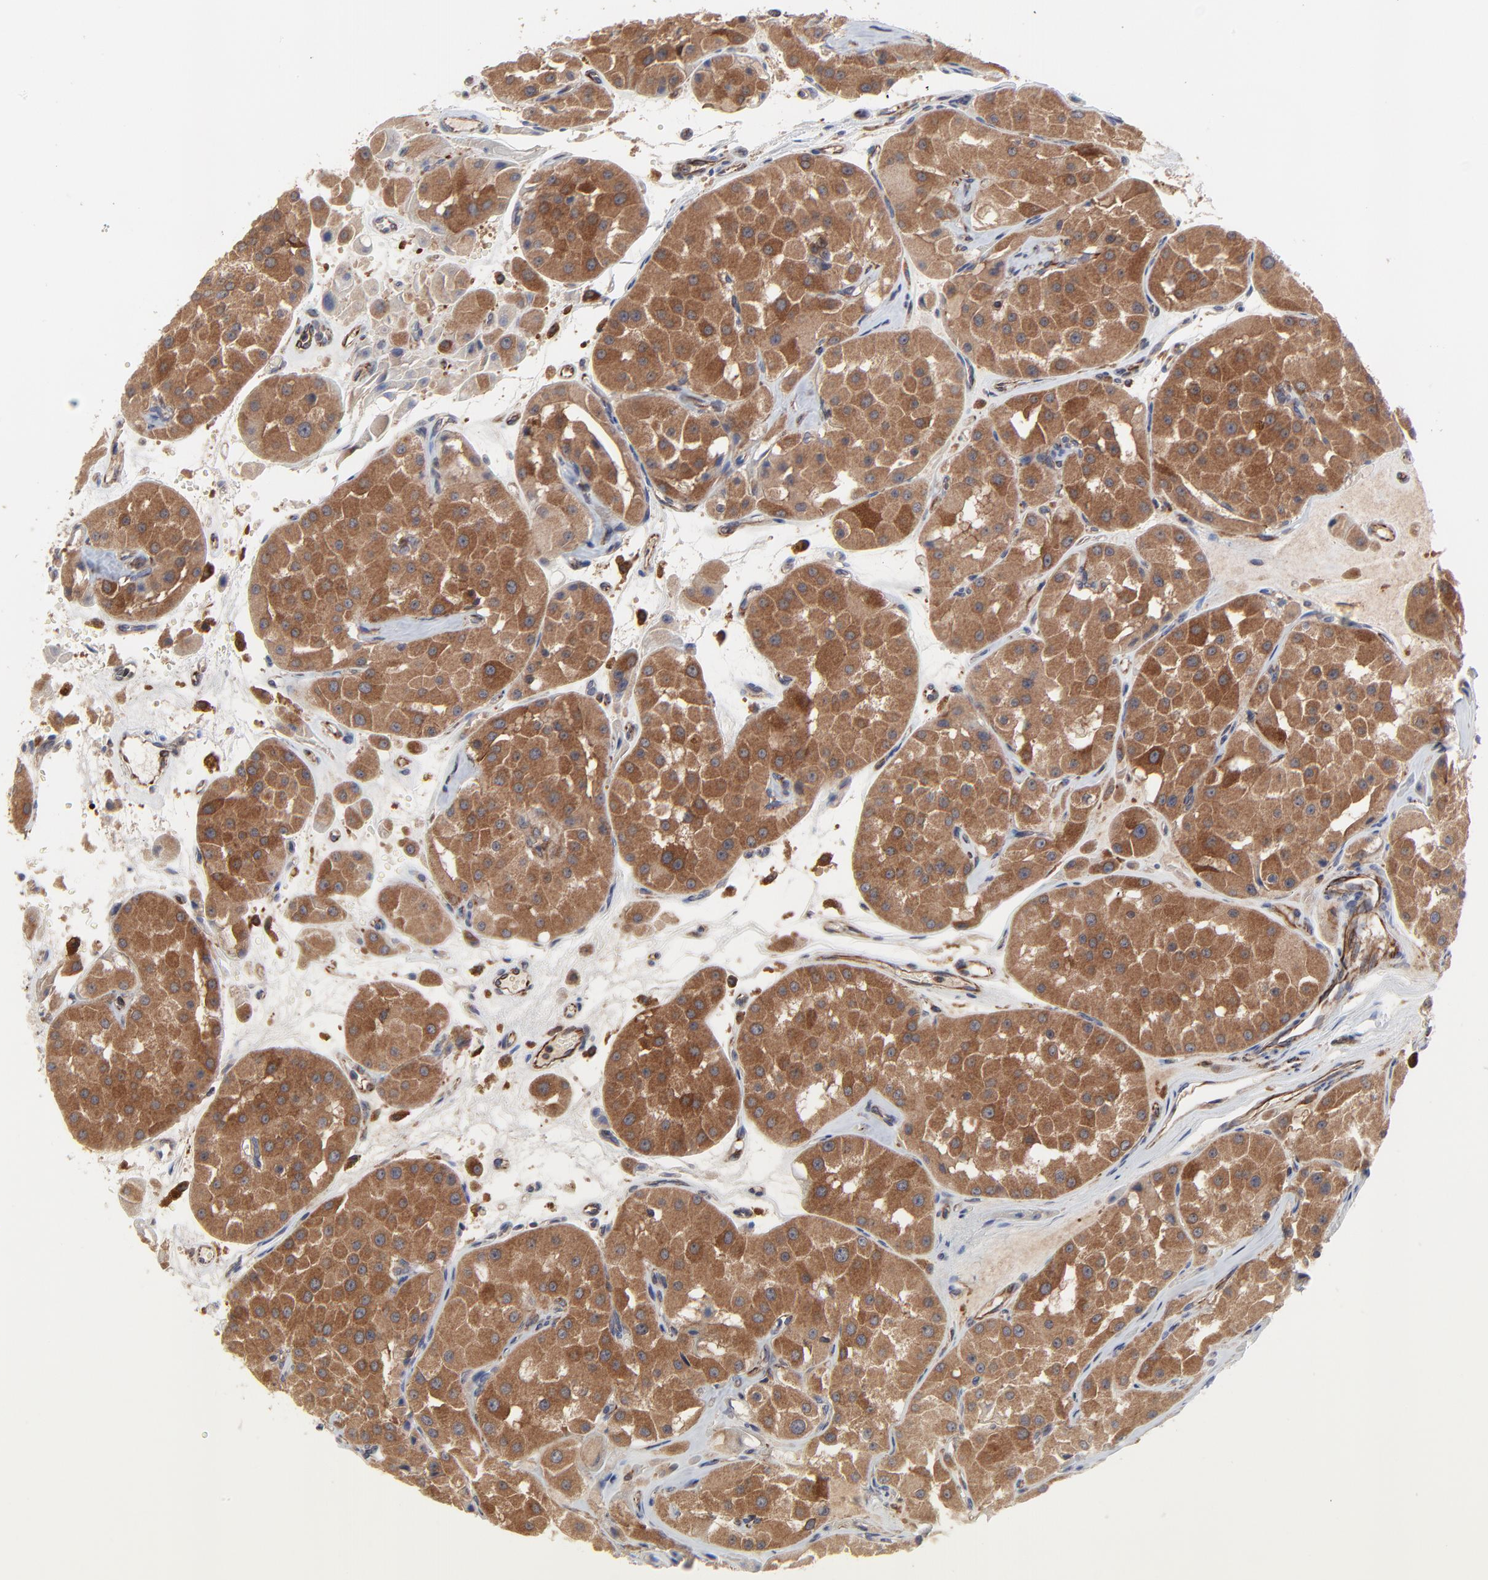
{"staining": {"intensity": "strong", "quantity": ">75%", "location": "cytoplasmic/membranous"}, "tissue": "renal cancer", "cell_type": "Tumor cells", "image_type": "cancer", "snomed": [{"axis": "morphology", "description": "Adenocarcinoma, uncertain malignant potential"}, {"axis": "topography", "description": "Kidney"}], "caption": "Approximately >75% of tumor cells in adenocarcinoma,  uncertain malignant potential (renal) exhibit strong cytoplasmic/membranous protein positivity as visualized by brown immunohistochemical staining.", "gene": "RAB9A", "patient": {"sex": "male", "age": 63}}